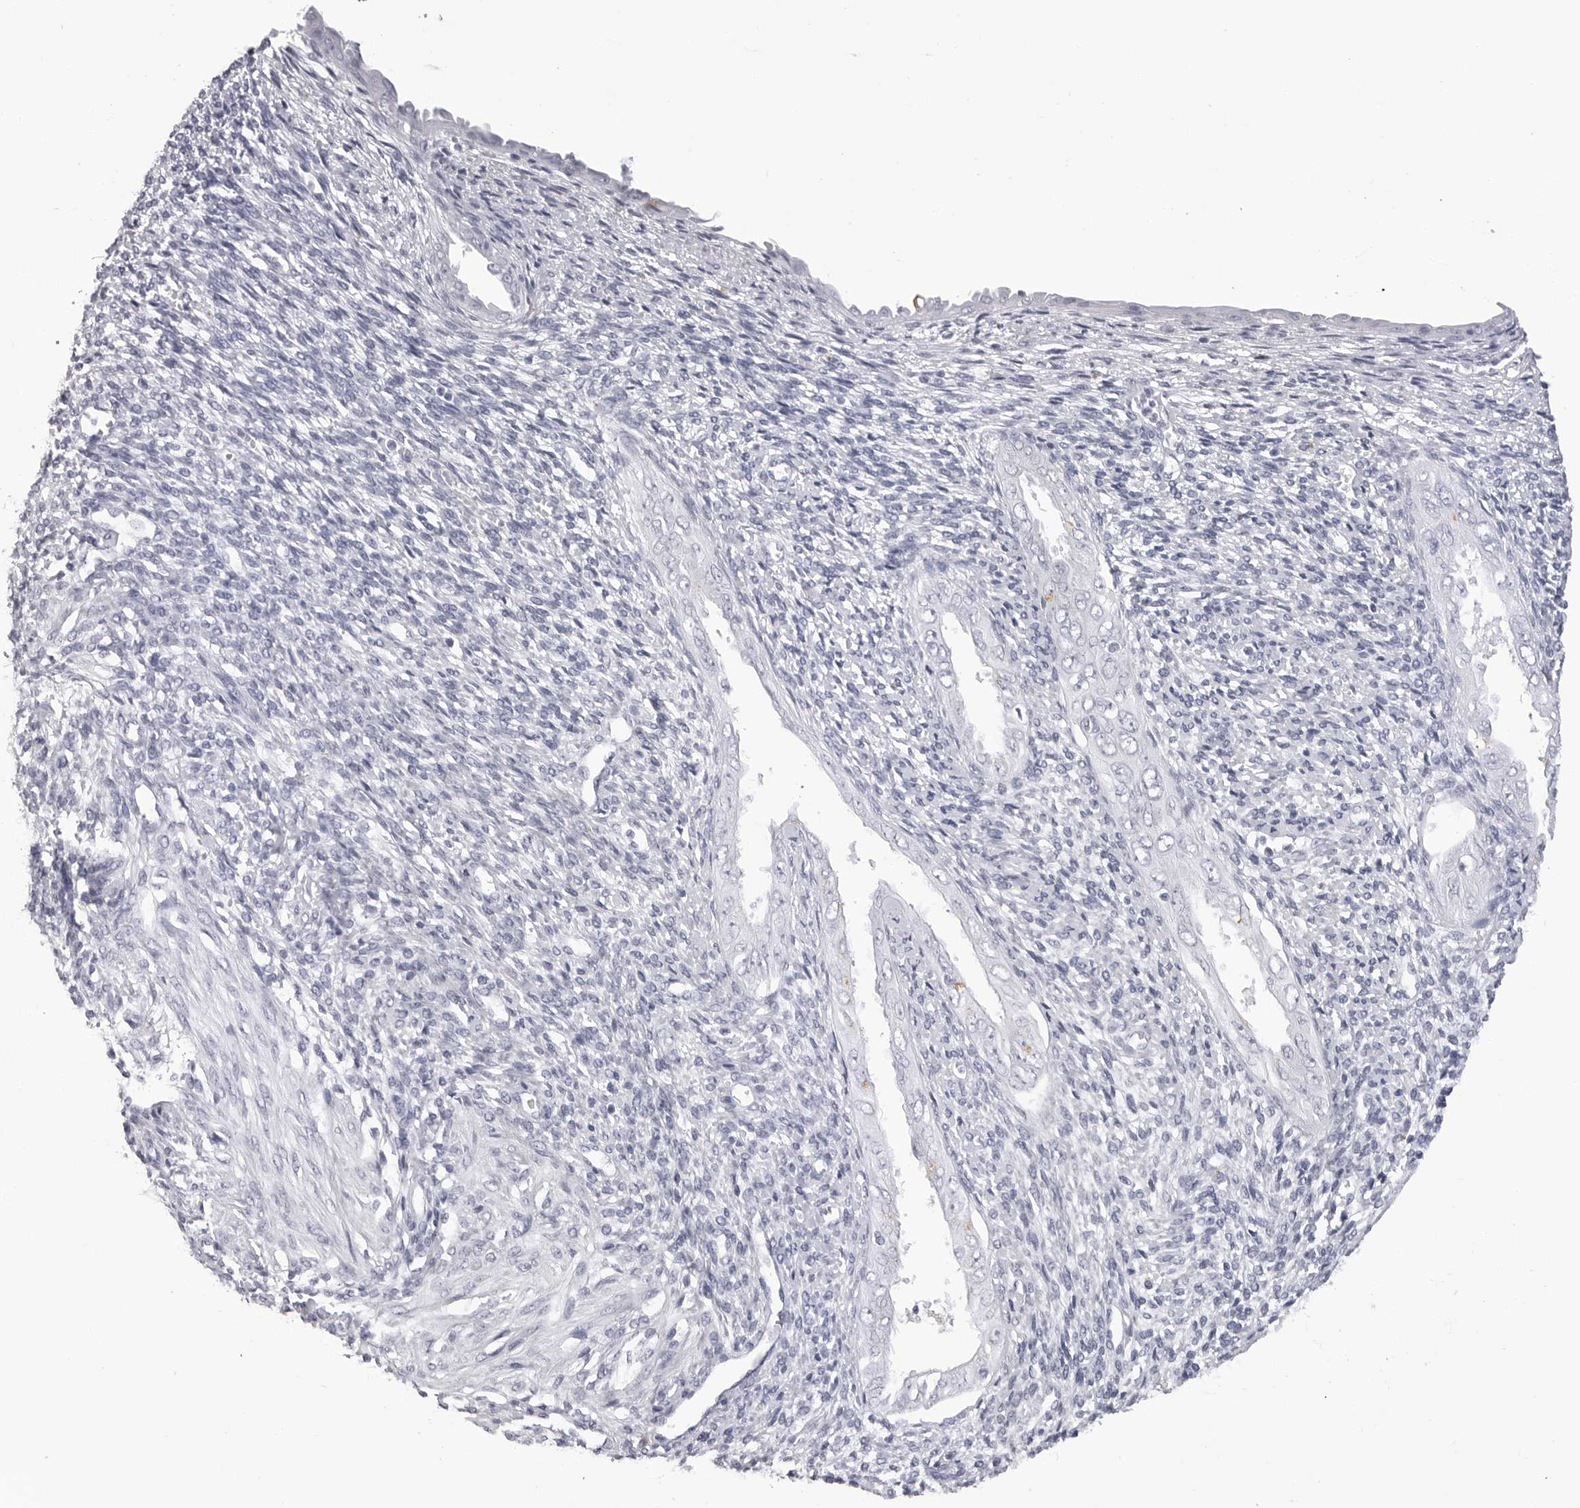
{"staining": {"intensity": "negative", "quantity": "none", "location": "none"}, "tissue": "endometrium", "cell_type": "Cells in endometrial stroma", "image_type": "normal", "snomed": [{"axis": "morphology", "description": "Normal tissue, NOS"}, {"axis": "topography", "description": "Endometrium"}], "caption": "Protein analysis of normal endometrium shows no significant expression in cells in endometrial stroma.", "gene": "LGALS4", "patient": {"sex": "female", "age": 66}}